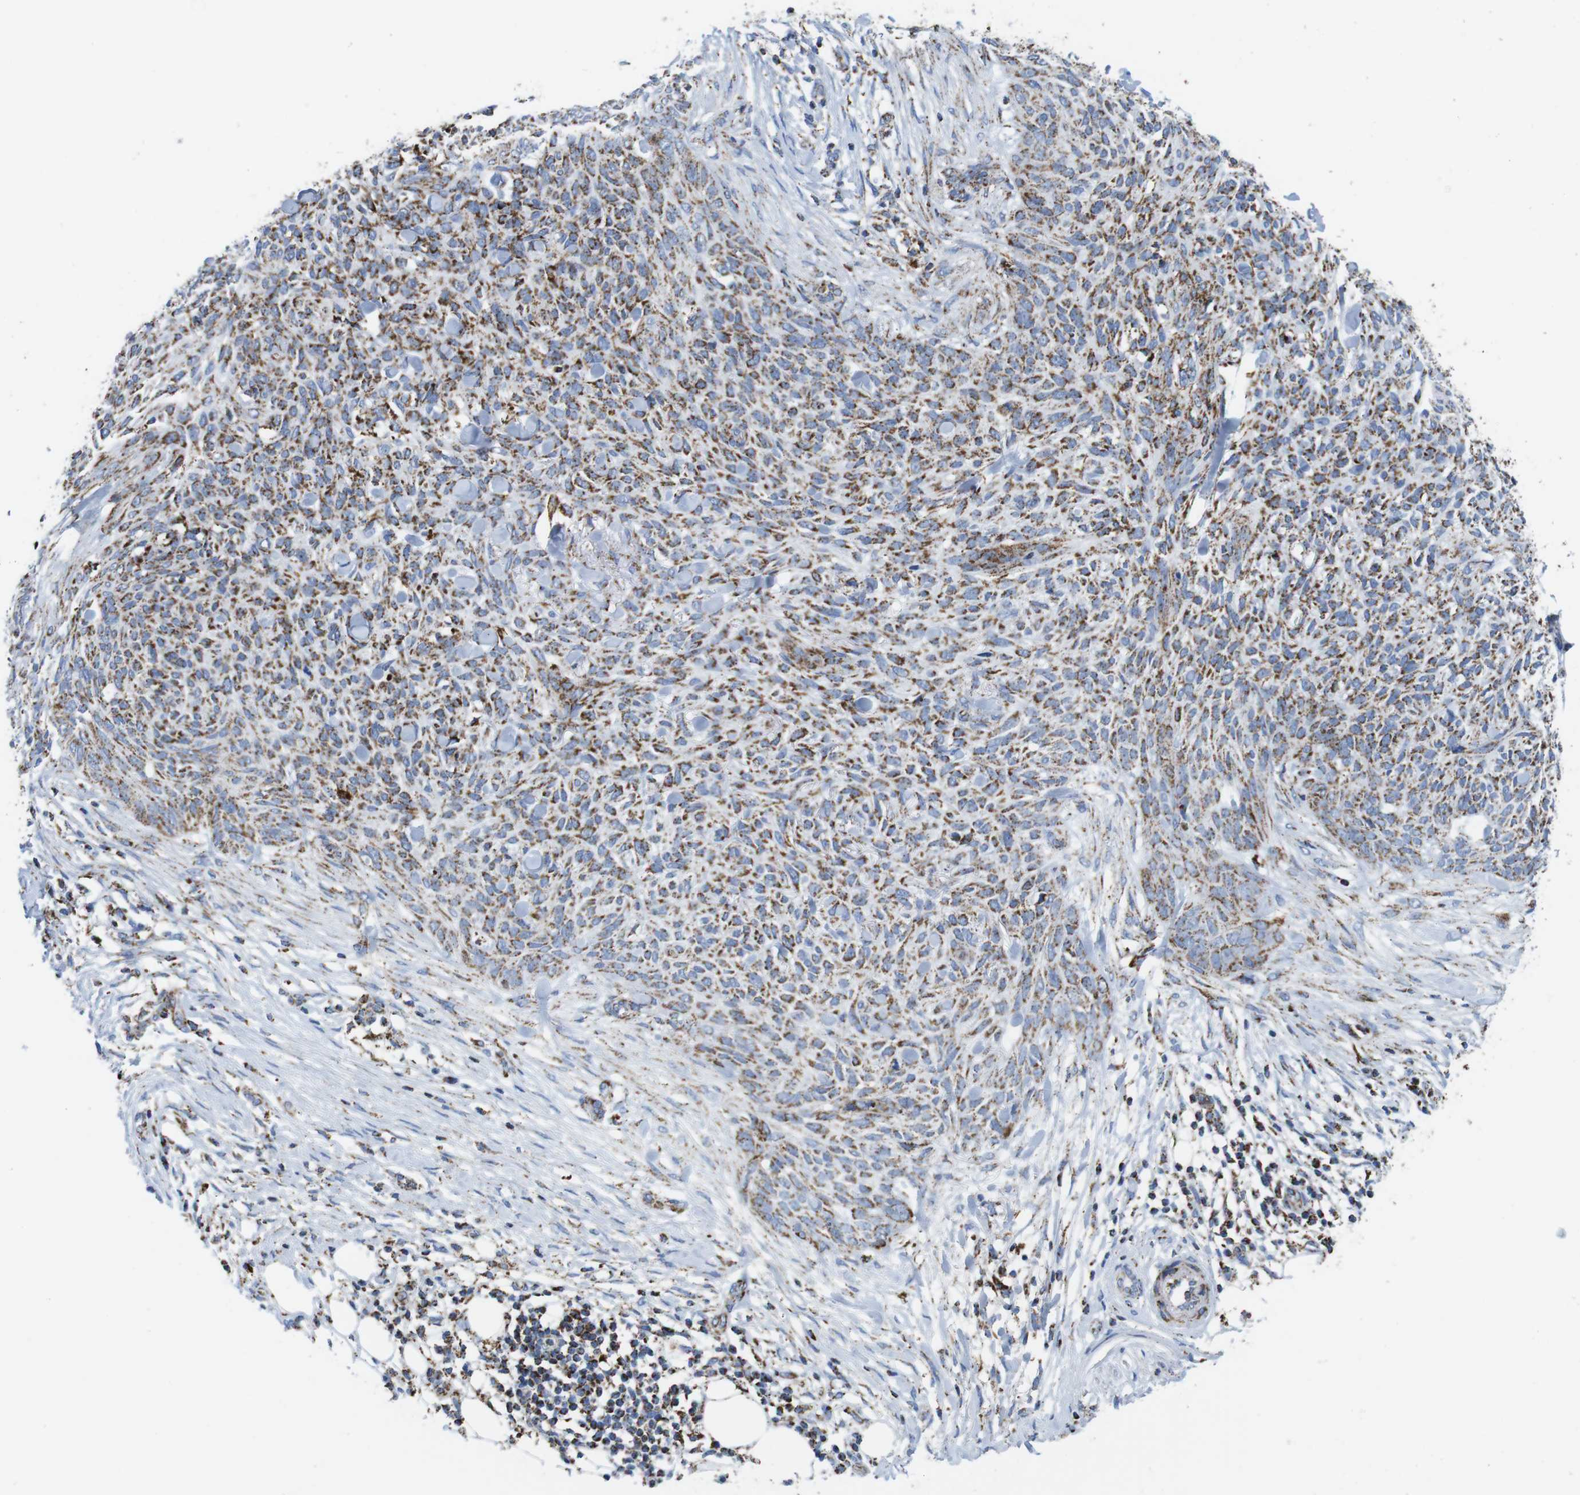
{"staining": {"intensity": "moderate", "quantity": ">75%", "location": "cytoplasmic/membranous"}, "tissue": "skin cancer", "cell_type": "Tumor cells", "image_type": "cancer", "snomed": [{"axis": "morphology", "description": "Basal cell carcinoma"}, {"axis": "topography", "description": "Skin"}], "caption": "Protein staining of skin cancer tissue demonstrates moderate cytoplasmic/membranous positivity in about >75% of tumor cells. The staining was performed using DAB (3,3'-diaminobenzidine) to visualize the protein expression in brown, while the nuclei were stained in blue with hematoxylin (Magnification: 20x).", "gene": "ATP5PO", "patient": {"sex": "female", "age": 84}}